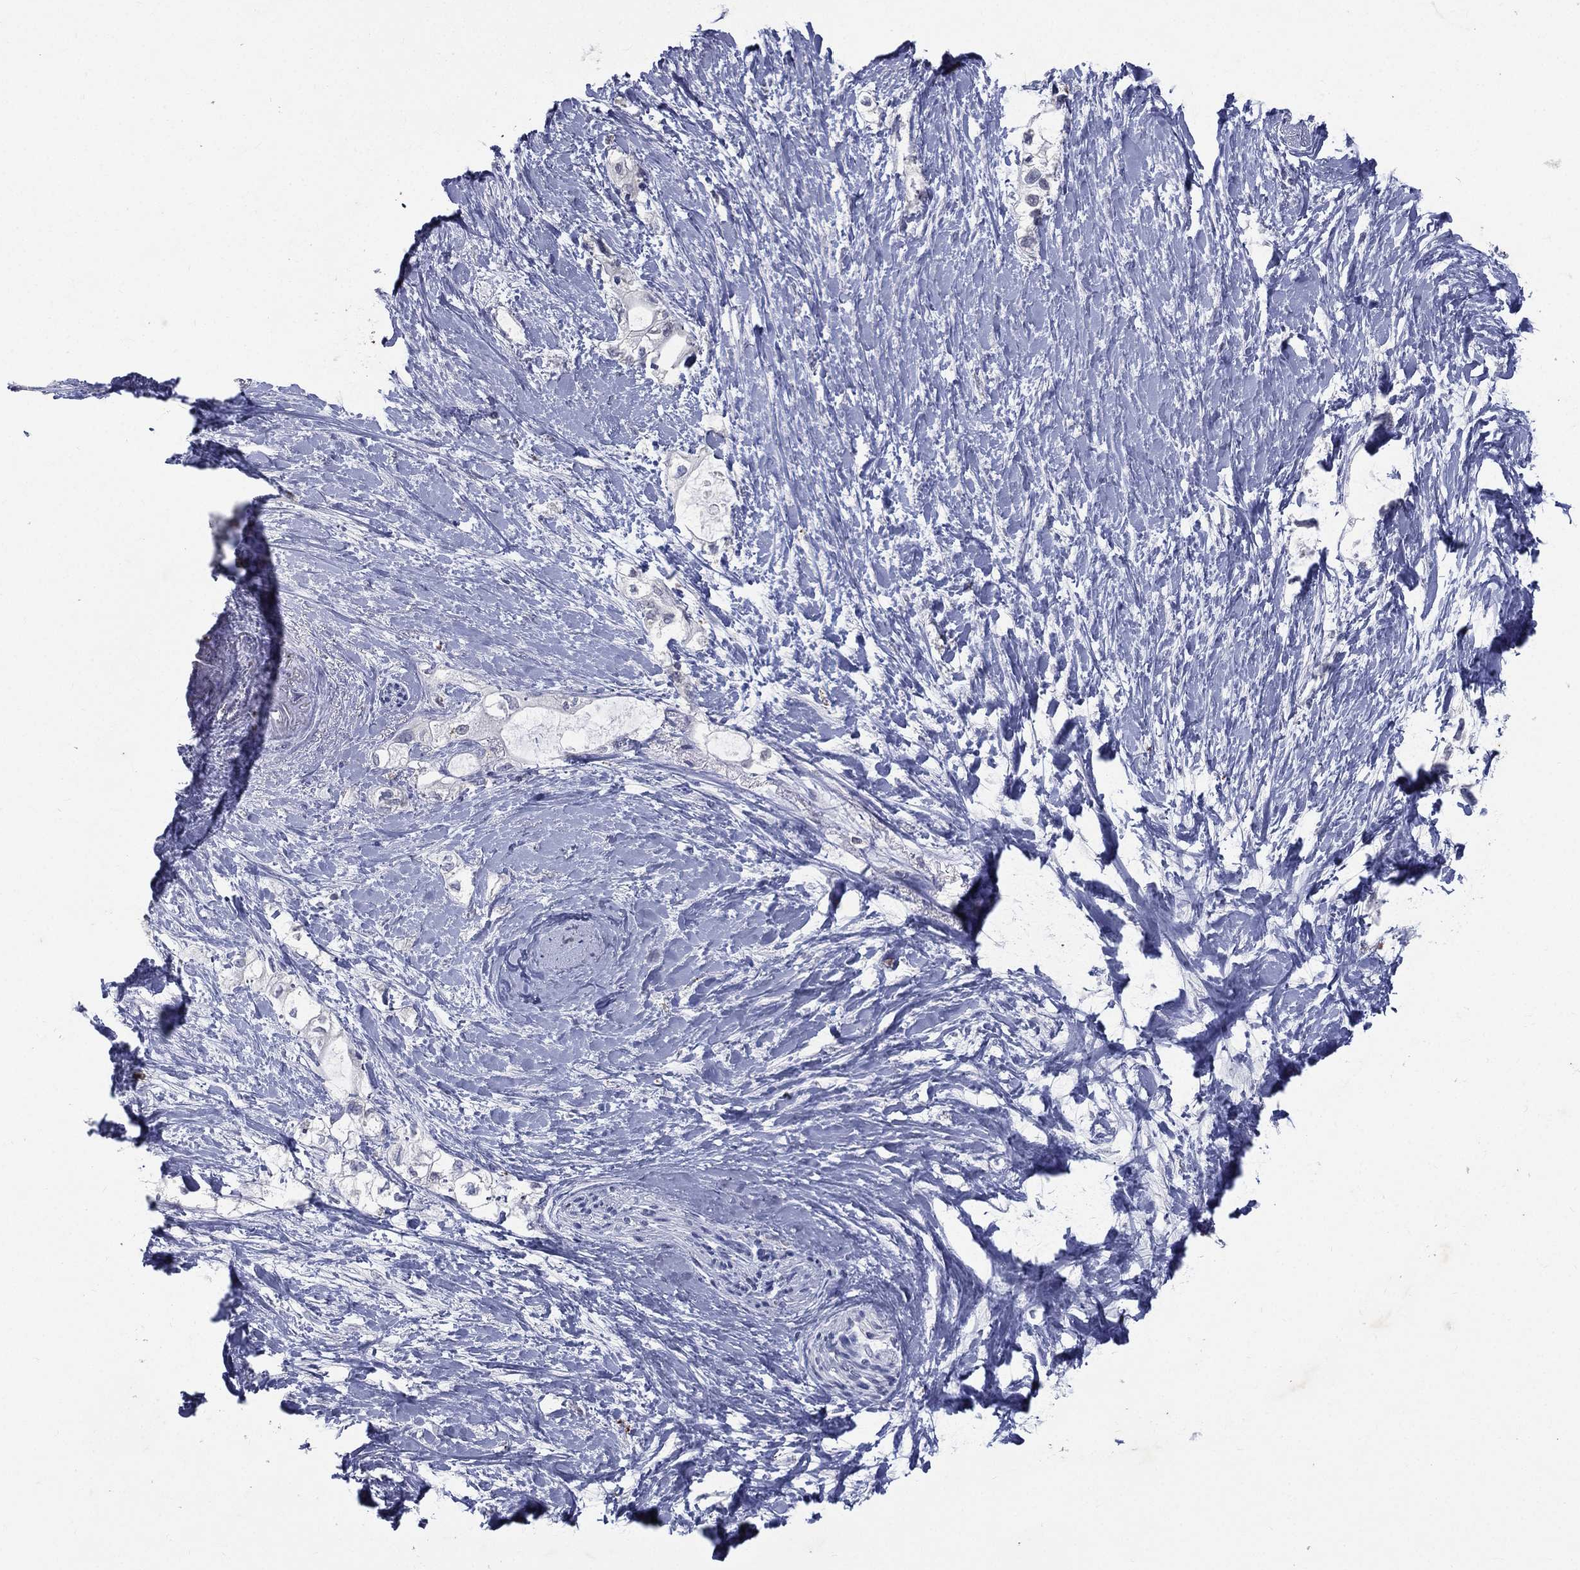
{"staining": {"intensity": "negative", "quantity": "none", "location": "none"}, "tissue": "pancreatic cancer", "cell_type": "Tumor cells", "image_type": "cancer", "snomed": [{"axis": "morphology", "description": "Adenocarcinoma, NOS"}, {"axis": "topography", "description": "Pancreas"}], "caption": "The immunohistochemistry (IHC) image has no significant positivity in tumor cells of pancreatic adenocarcinoma tissue. (Immunohistochemistry (ihc), brightfield microscopy, high magnification).", "gene": "EVI2B", "patient": {"sex": "female", "age": 56}}